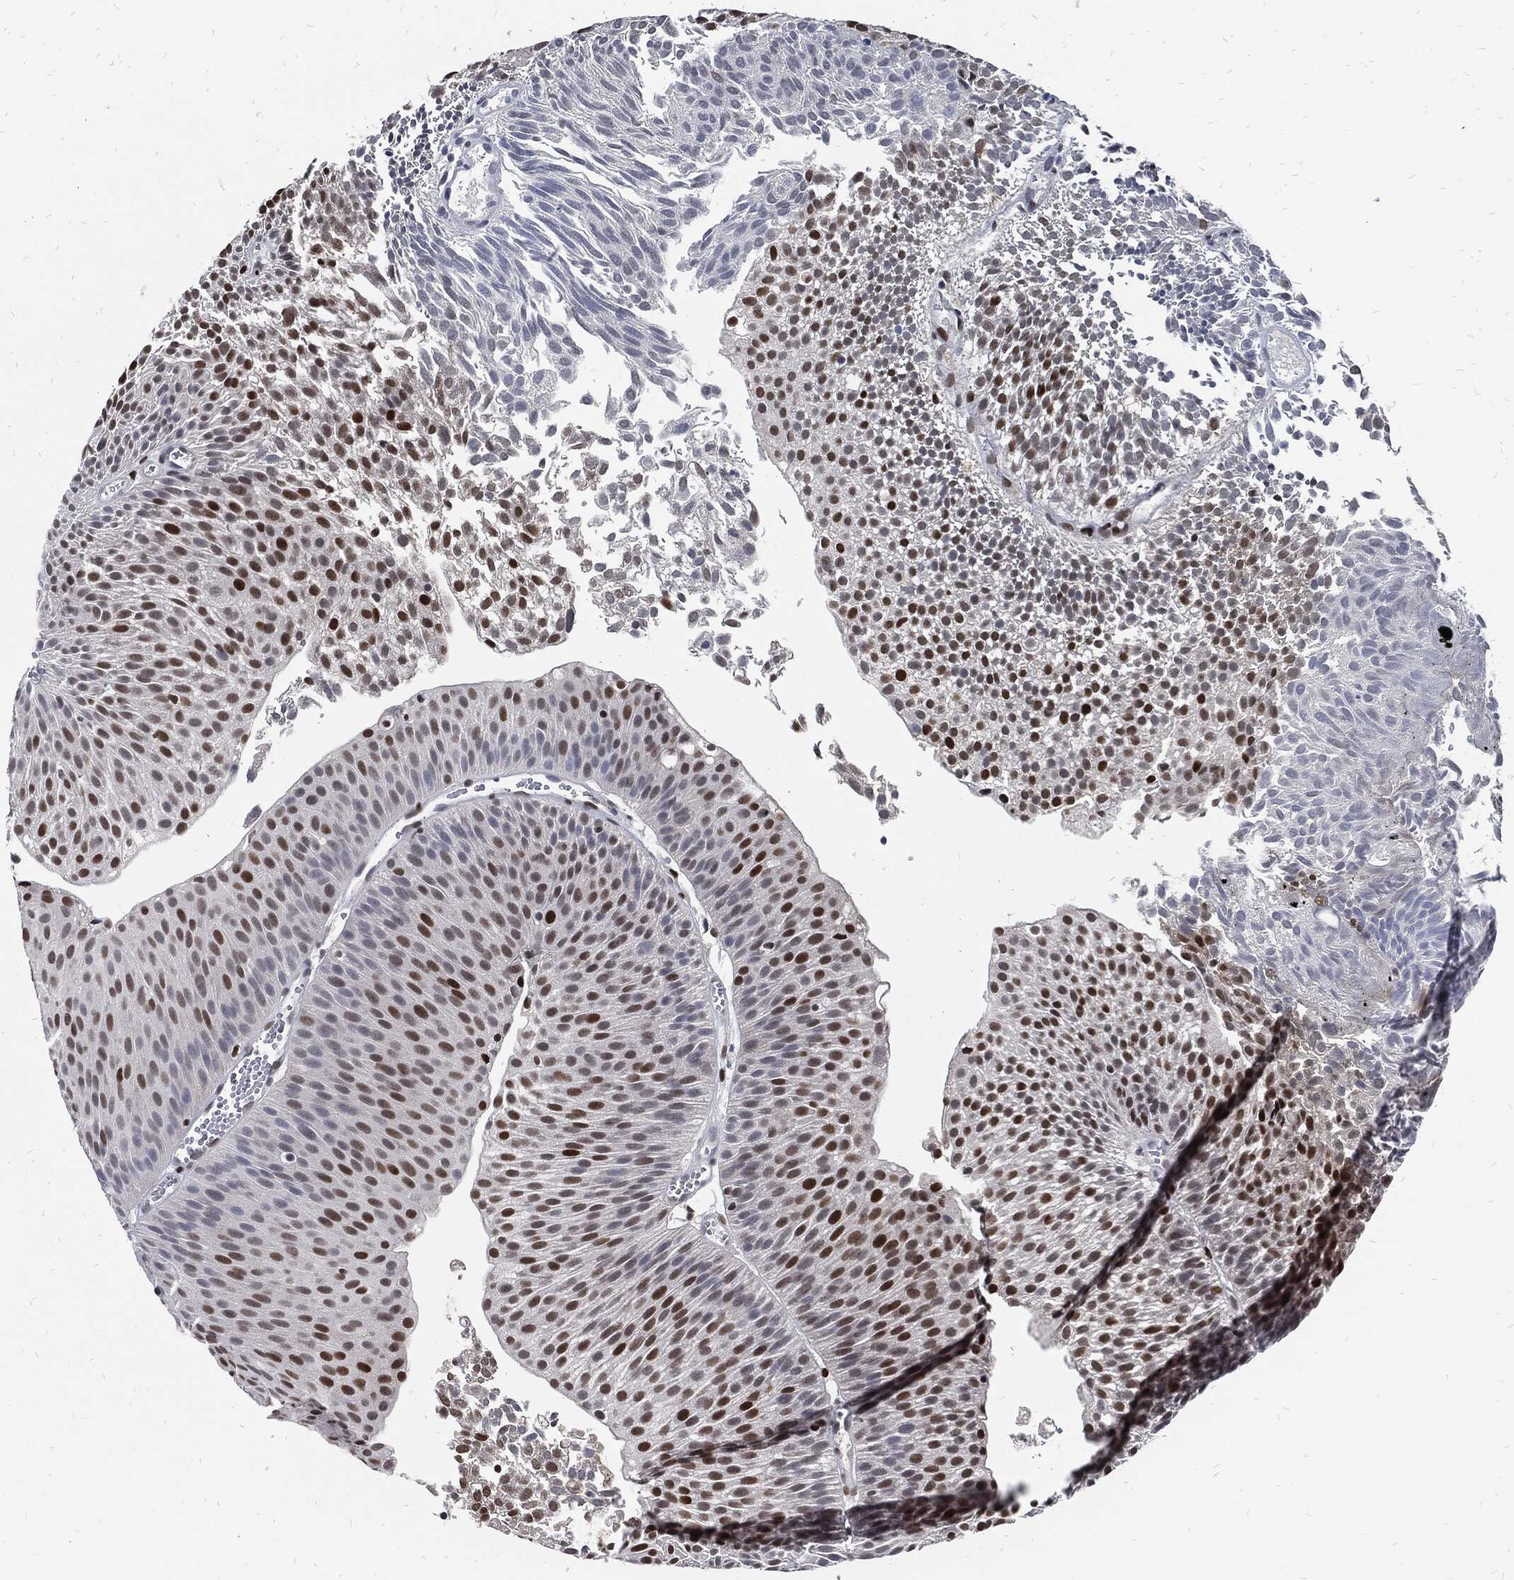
{"staining": {"intensity": "strong", "quantity": "<25%", "location": "nuclear"}, "tissue": "urothelial cancer", "cell_type": "Tumor cells", "image_type": "cancer", "snomed": [{"axis": "morphology", "description": "Urothelial carcinoma, Low grade"}, {"axis": "topography", "description": "Urinary bladder"}], "caption": "Protein expression analysis of low-grade urothelial carcinoma displays strong nuclear positivity in approximately <25% of tumor cells.", "gene": "JUN", "patient": {"sex": "male", "age": 65}}